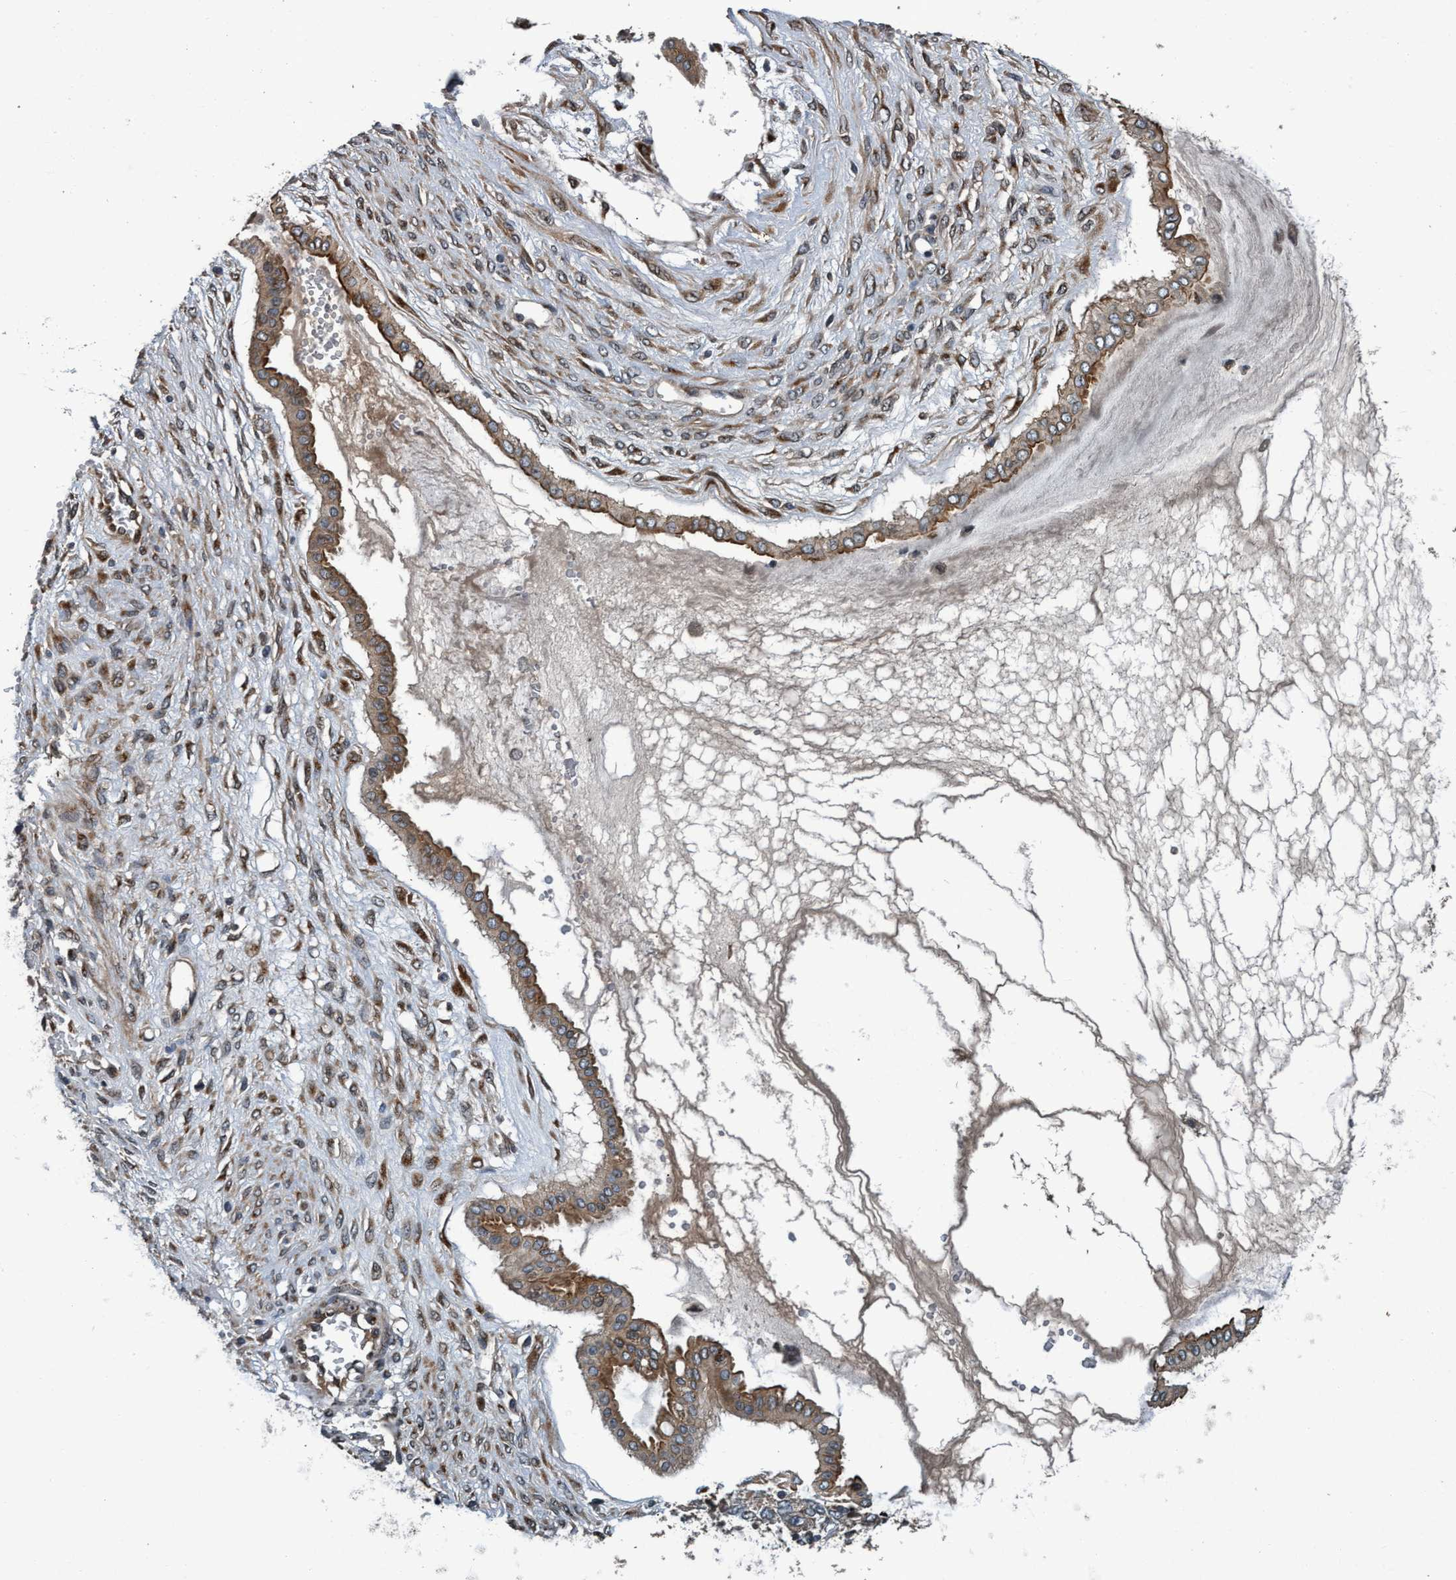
{"staining": {"intensity": "moderate", "quantity": "25%-75%", "location": "cytoplasmic/membranous"}, "tissue": "ovarian cancer", "cell_type": "Tumor cells", "image_type": "cancer", "snomed": [{"axis": "morphology", "description": "Cystadenocarcinoma, mucinous, NOS"}, {"axis": "topography", "description": "Ovary"}], "caption": "This is an image of immunohistochemistry staining of ovarian cancer (mucinous cystadenocarcinoma), which shows moderate positivity in the cytoplasmic/membranous of tumor cells.", "gene": "MACC1", "patient": {"sex": "female", "age": 73}}